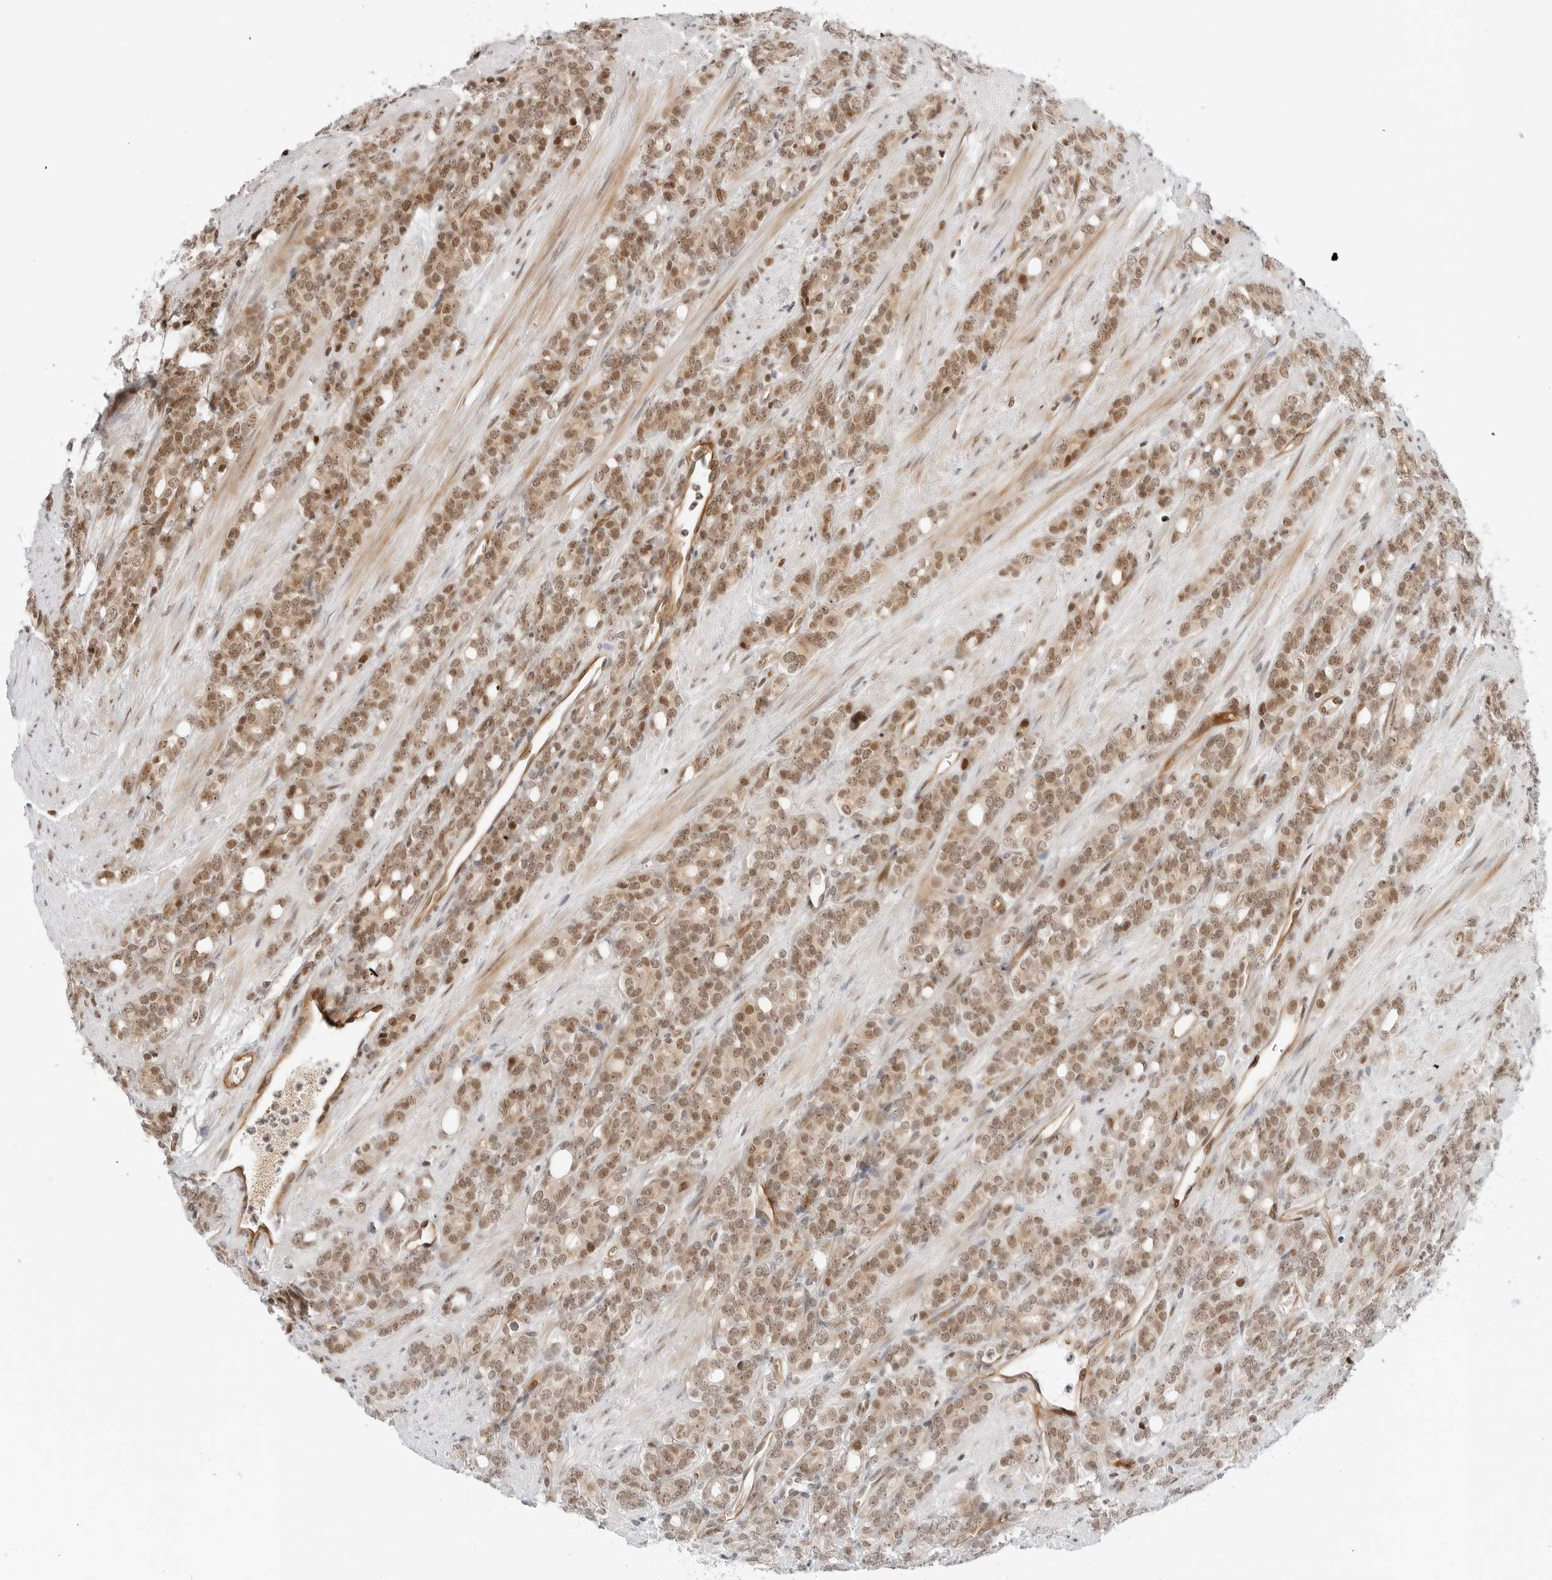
{"staining": {"intensity": "moderate", "quantity": ">75%", "location": "nuclear"}, "tissue": "prostate cancer", "cell_type": "Tumor cells", "image_type": "cancer", "snomed": [{"axis": "morphology", "description": "Adenocarcinoma, High grade"}, {"axis": "topography", "description": "Prostate"}], "caption": "Prostate cancer (high-grade adenocarcinoma) stained for a protein displays moderate nuclear positivity in tumor cells.", "gene": "ZNF613", "patient": {"sex": "male", "age": 62}}